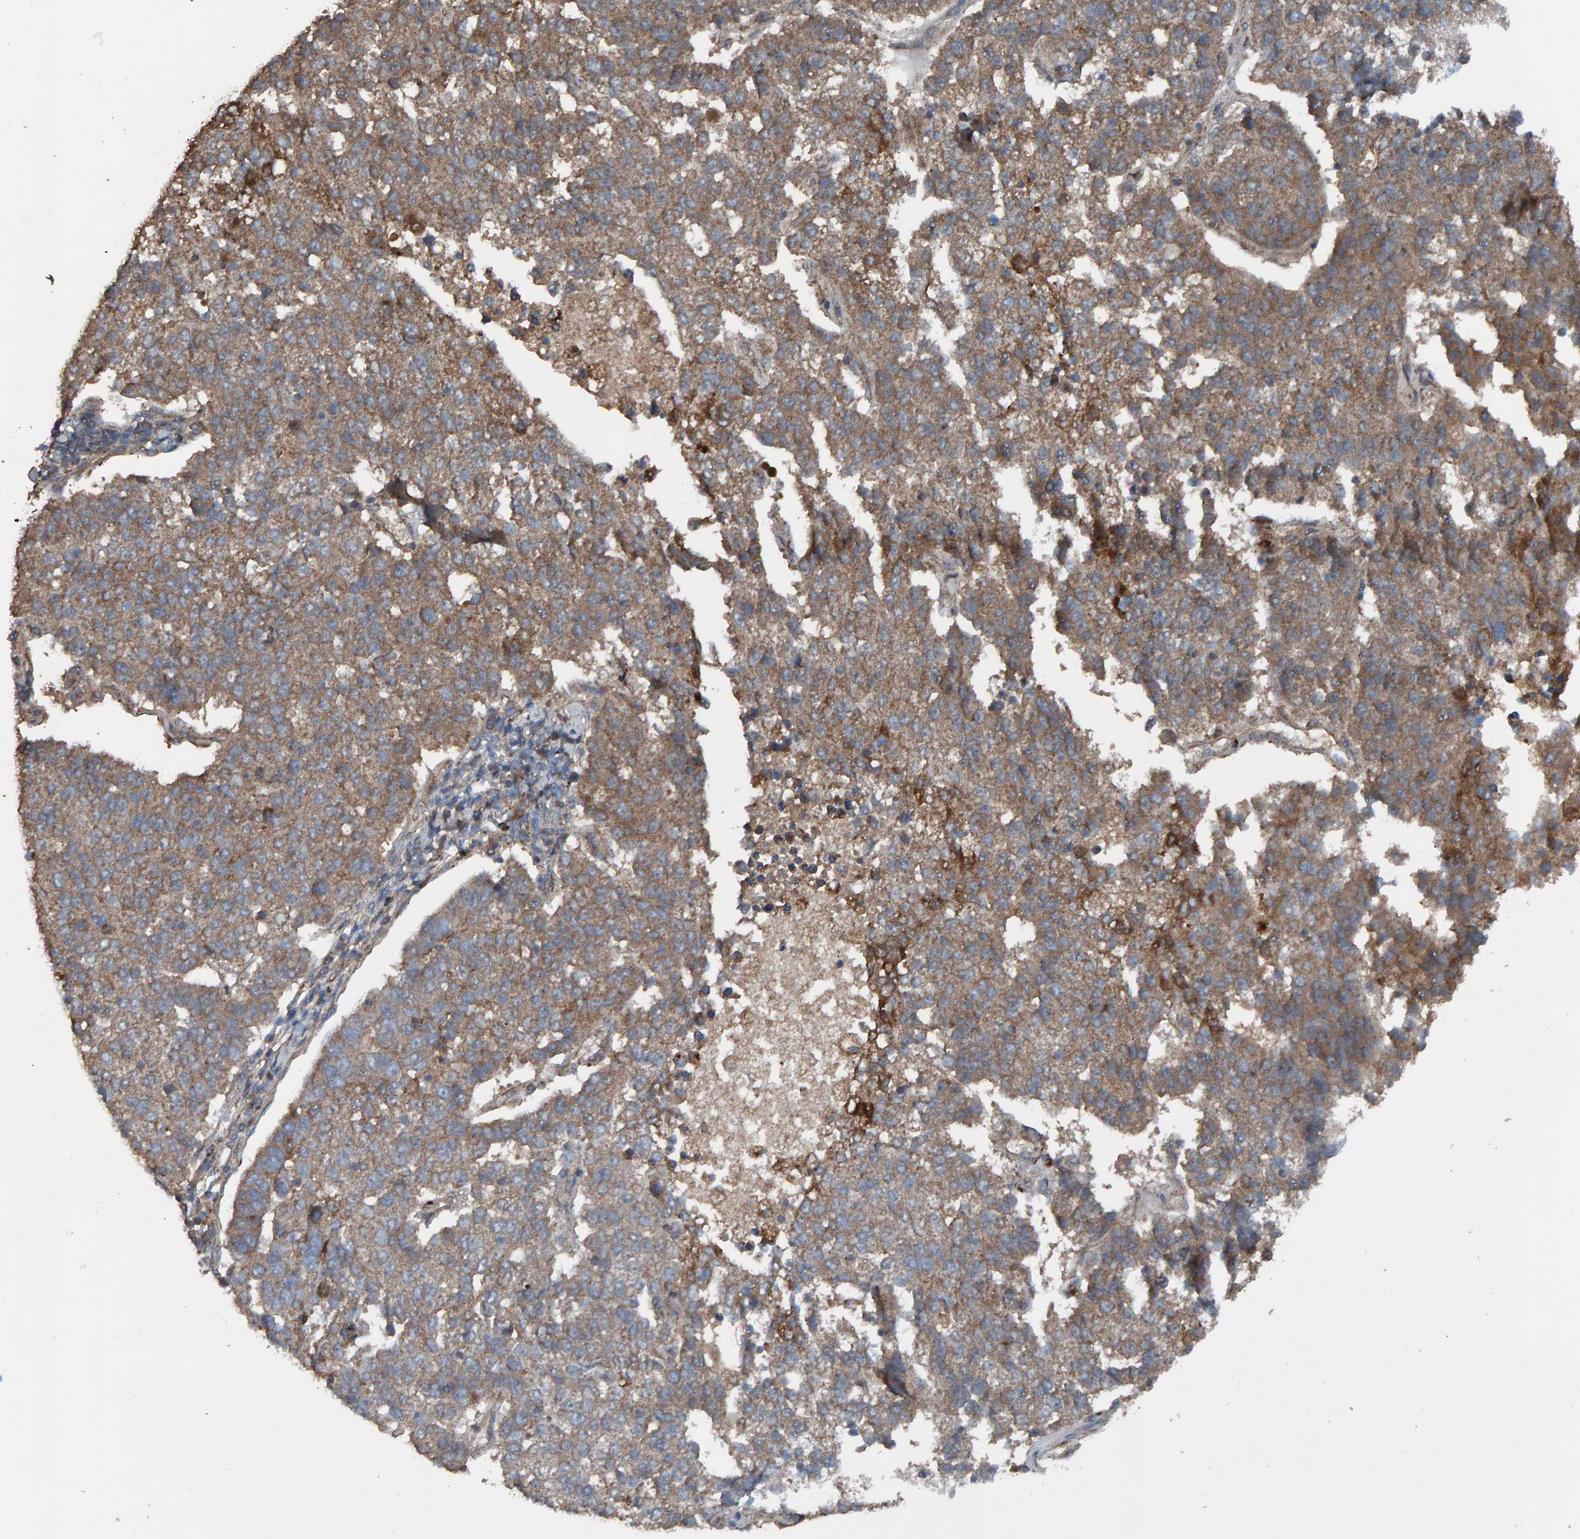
{"staining": {"intensity": "moderate", "quantity": ">75%", "location": "cytoplasmic/membranous"}, "tissue": "pancreatic cancer", "cell_type": "Tumor cells", "image_type": "cancer", "snomed": [{"axis": "morphology", "description": "Adenocarcinoma, NOS"}, {"axis": "topography", "description": "Pancreas"}], "caption": "About >75% of tumor cells in adenocarcinoma (pancreatic) demonstrate moderate cytoplasmic/membranous protein staining as visualized by brown immunohistochemical staining.", "gene": "DUS1L", "patient": {"sex": "female", "age": 61}}